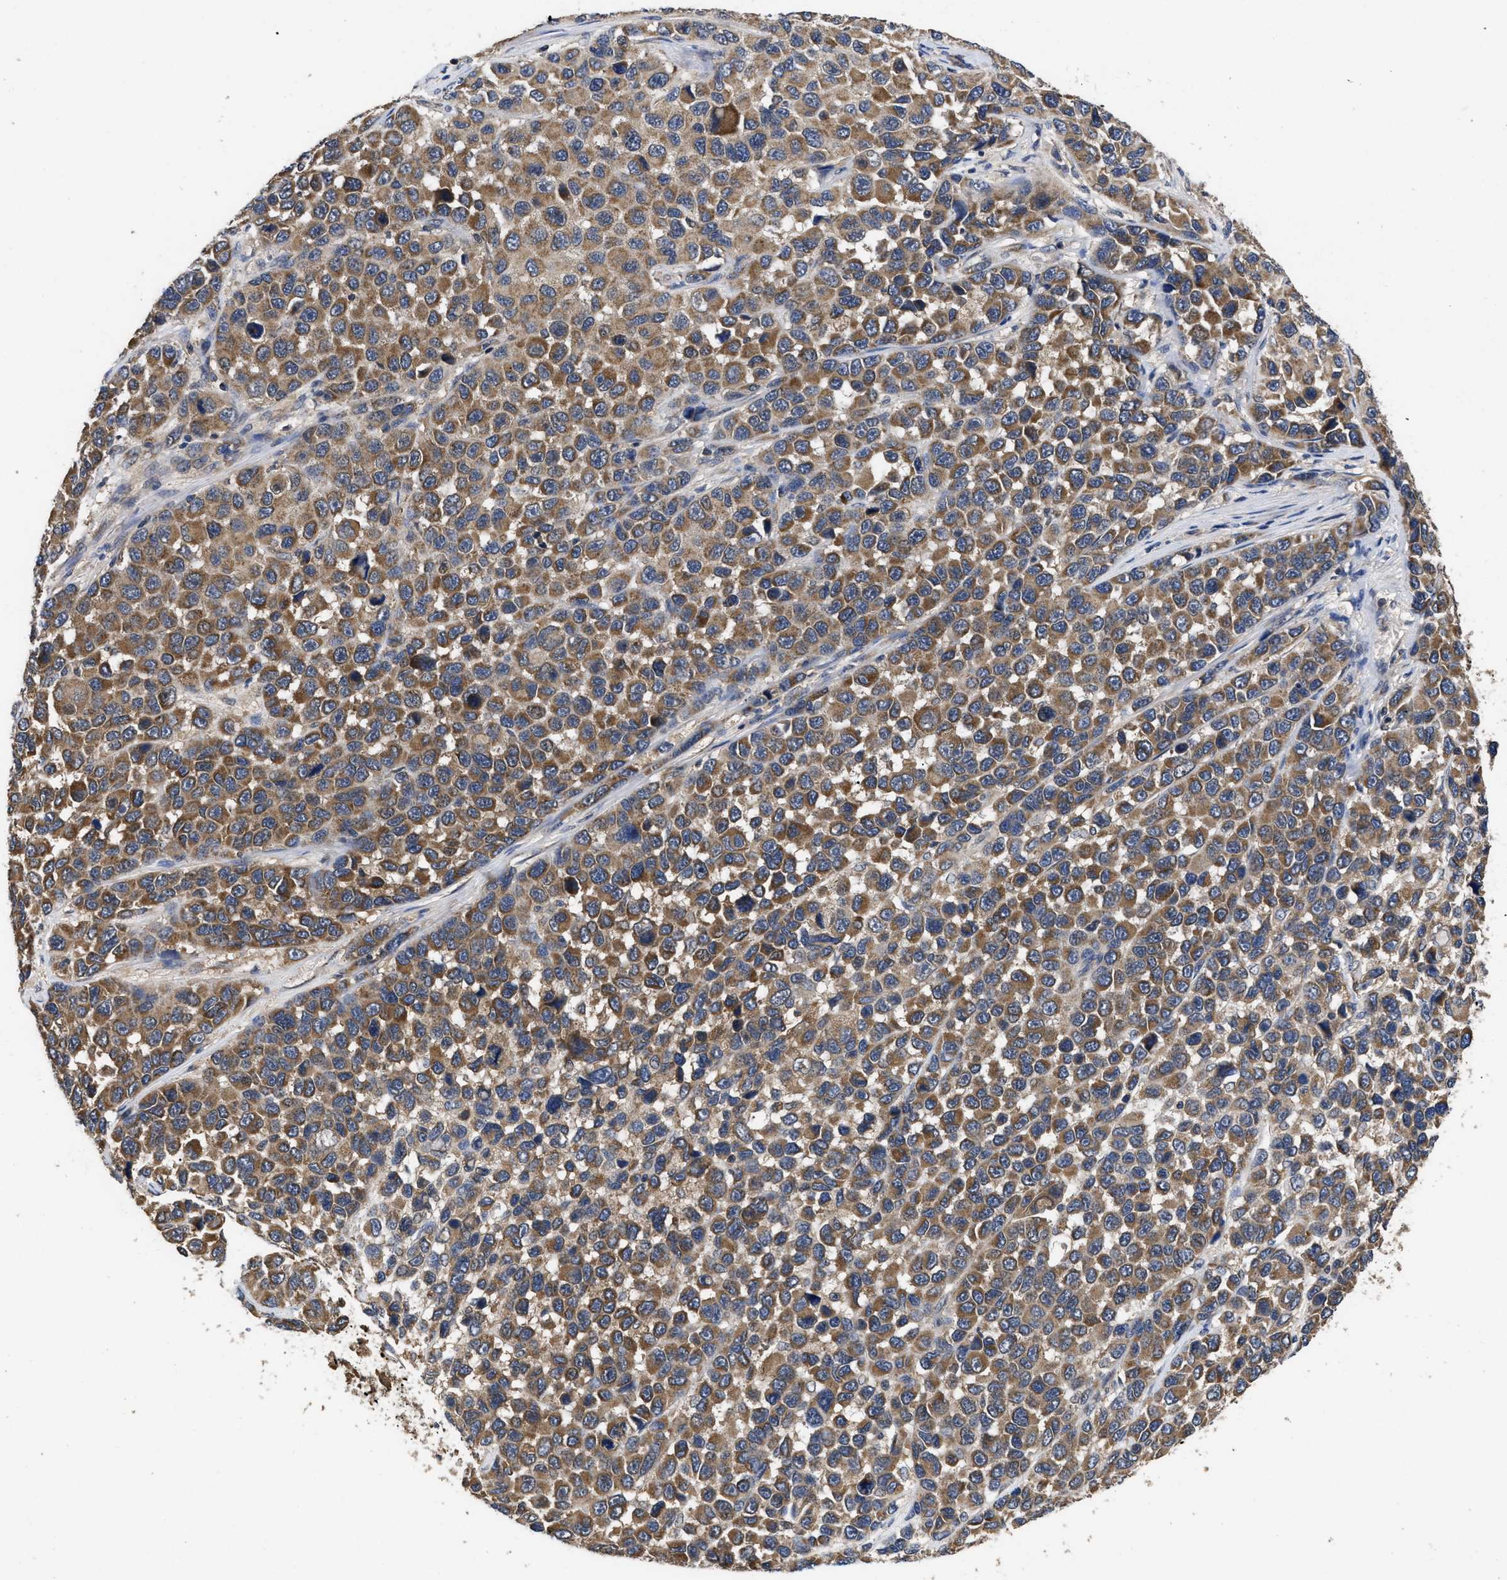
{"staining": {"intensity": "weak", "quantity": ">75%", "location": "cytoplasmic/membranous"}, "tissue": "melanoma", "cell_type": "Tumor cells", "image_type": "cancer", "snomed": [{"axis": "morphology", "description": "Malignant melanoma, NOS"}, {"axis": "topography", "description": "Skin"}], "caption": "A brown stain labels weak cytoplasmic/membranous positivity of a protein in melanoma tumor cells.", "gene": "LRRC3", "patient": {"sex": "male", "age": 53}}